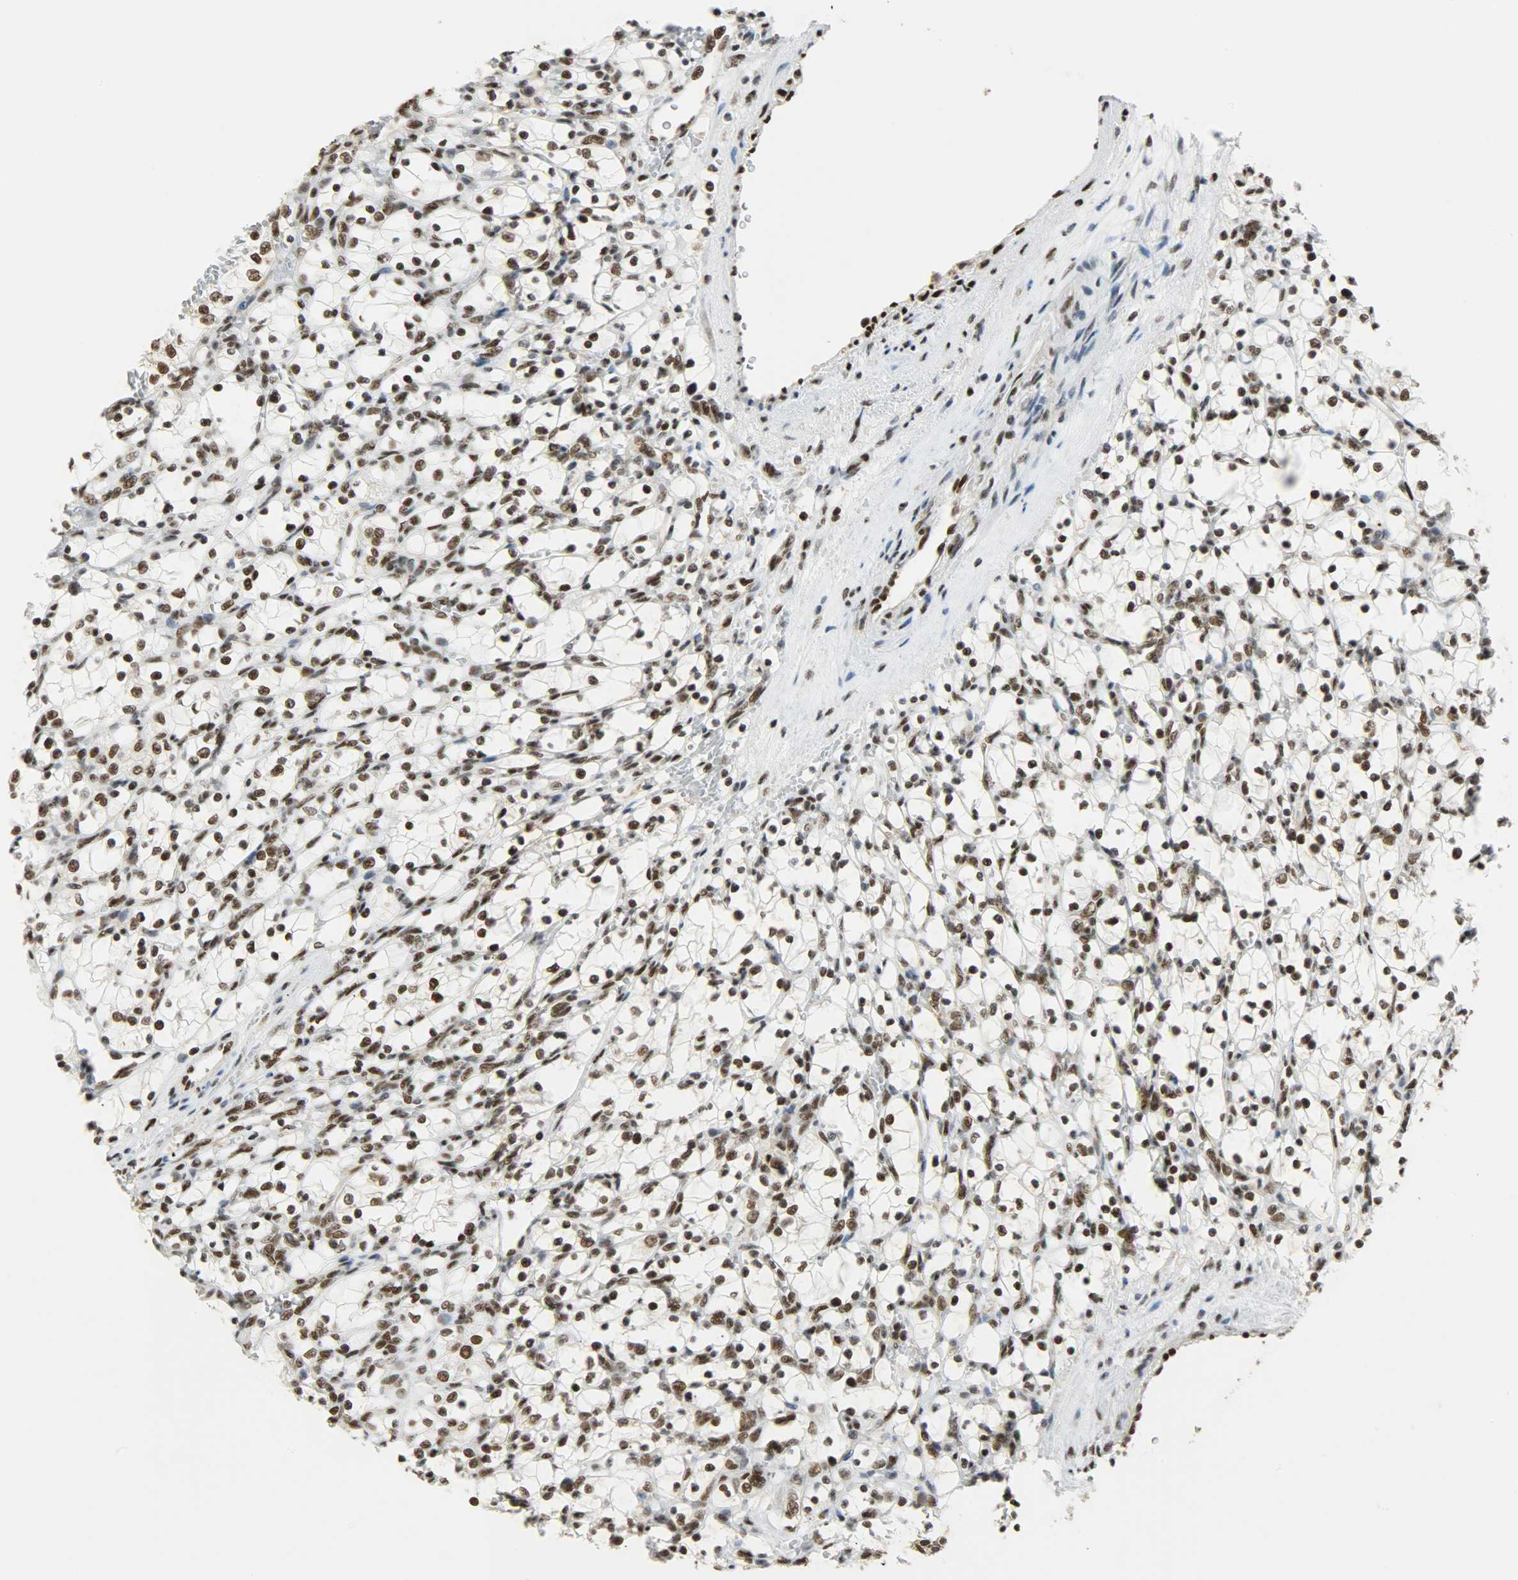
{"staining": {"intensity": "strong", "quantity": ">75%", "location": "nuclear"}, "tissue": "renal cancer", "cell_type": "Tumor cells", "image_type": "cancer", "snomed": [{"axis": "morphology", "description": "Adenocarcinoma, NOS"}, {"axis": "topography", "description": "Kidney"}], "caption": "Immunohistochemical staining of renal cancer reveals high levels of strong nuclear staining in about >75% of tumor cells.", "gene": "SSB", "patient": {"sex": "female", "age": 69}}